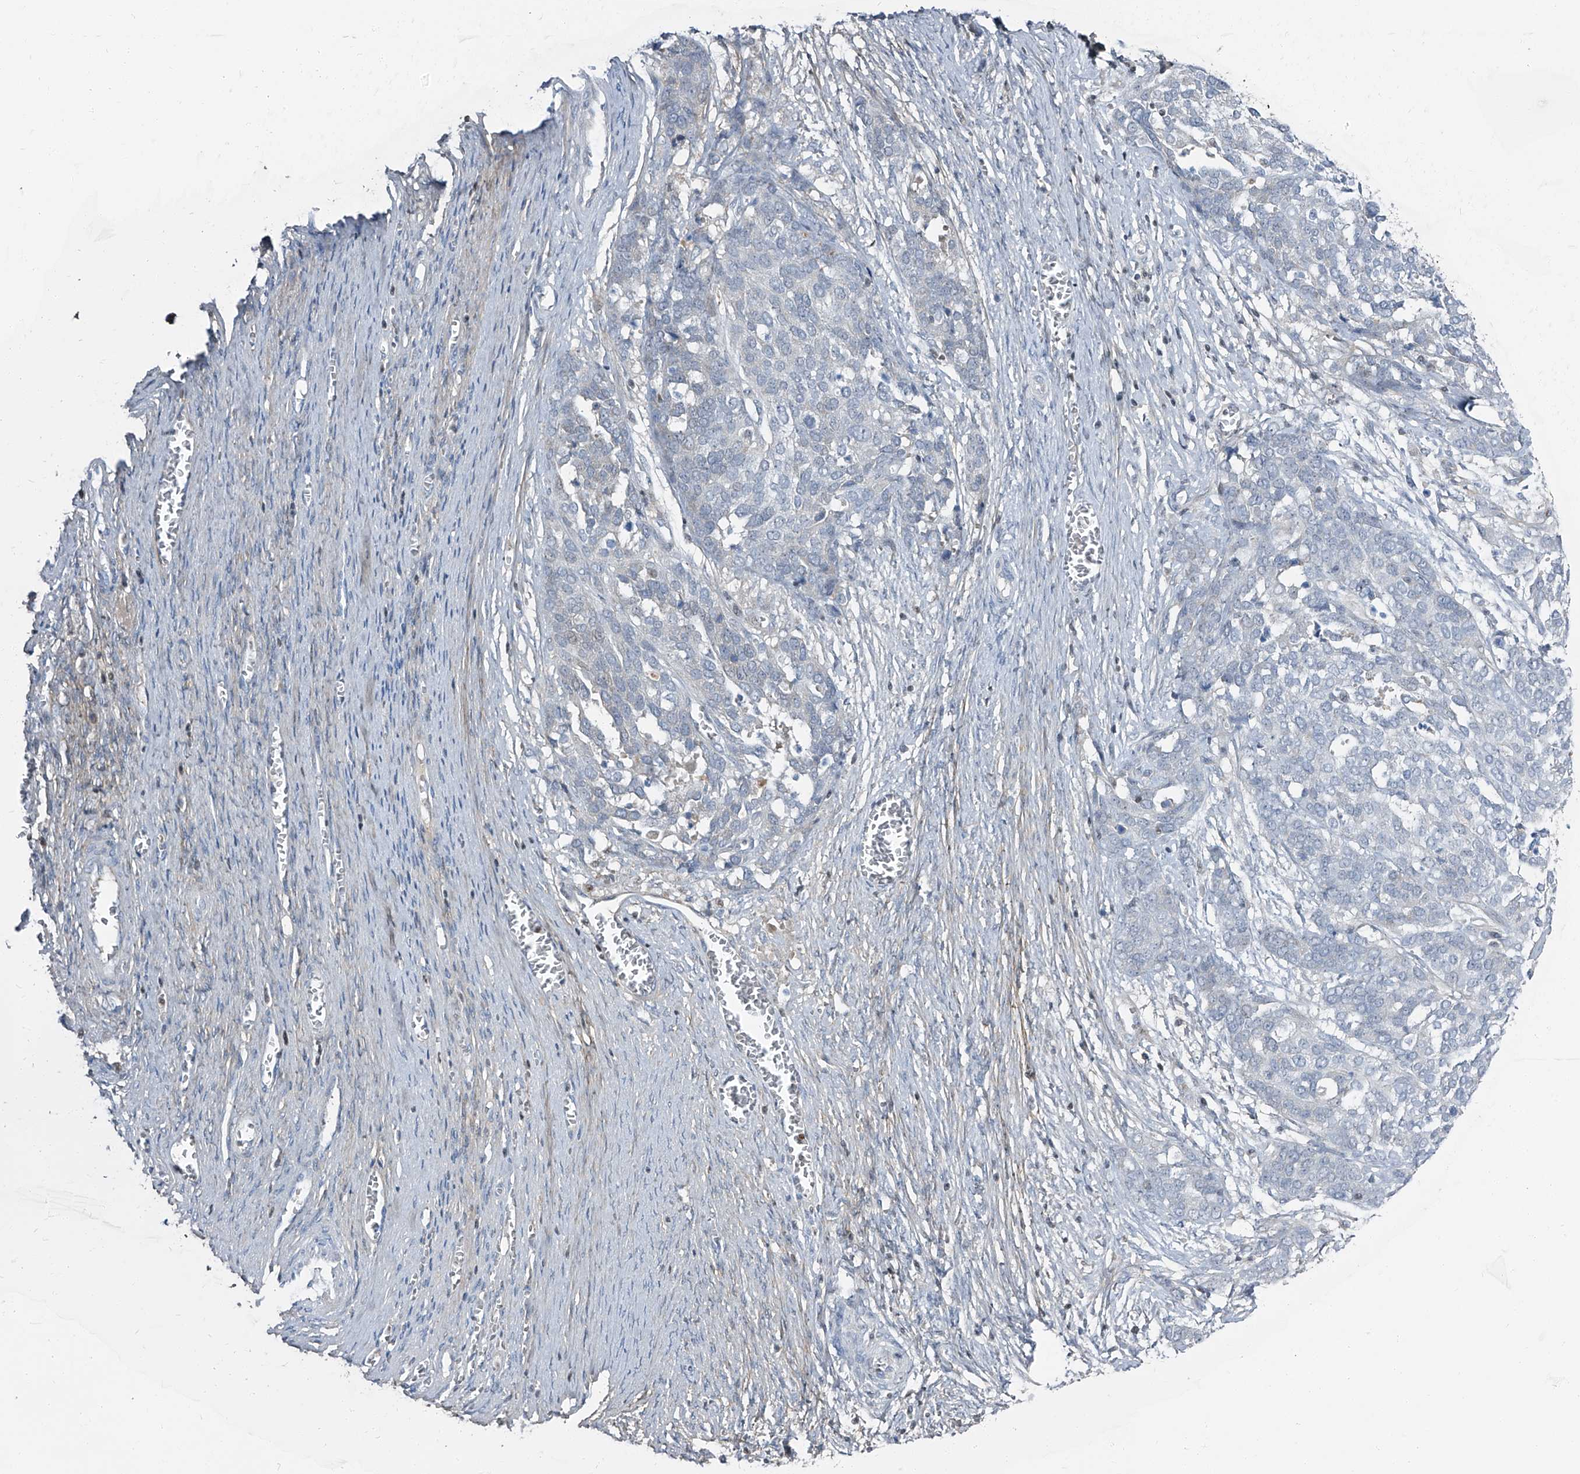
{"staining": {"intensity": "negative", "quantity": "none", "location": "none"}, "tissue": "ovarian cancer", "cell_type": "Tumor cells", "image_type": "cancer", "snomed": [{"axis": "morphology", "description": "Cystadenocarcinoma, serous, NOS"}, {"axis": "topography", "description": "Ovary"}], "caption": "Ovarian serous cystadenocarcinoma was stained to show a protein in brown. There is no significant expression in tumor cells.", "gene": "HOXA3", "patient": {"sex": "female", "age": 44}}